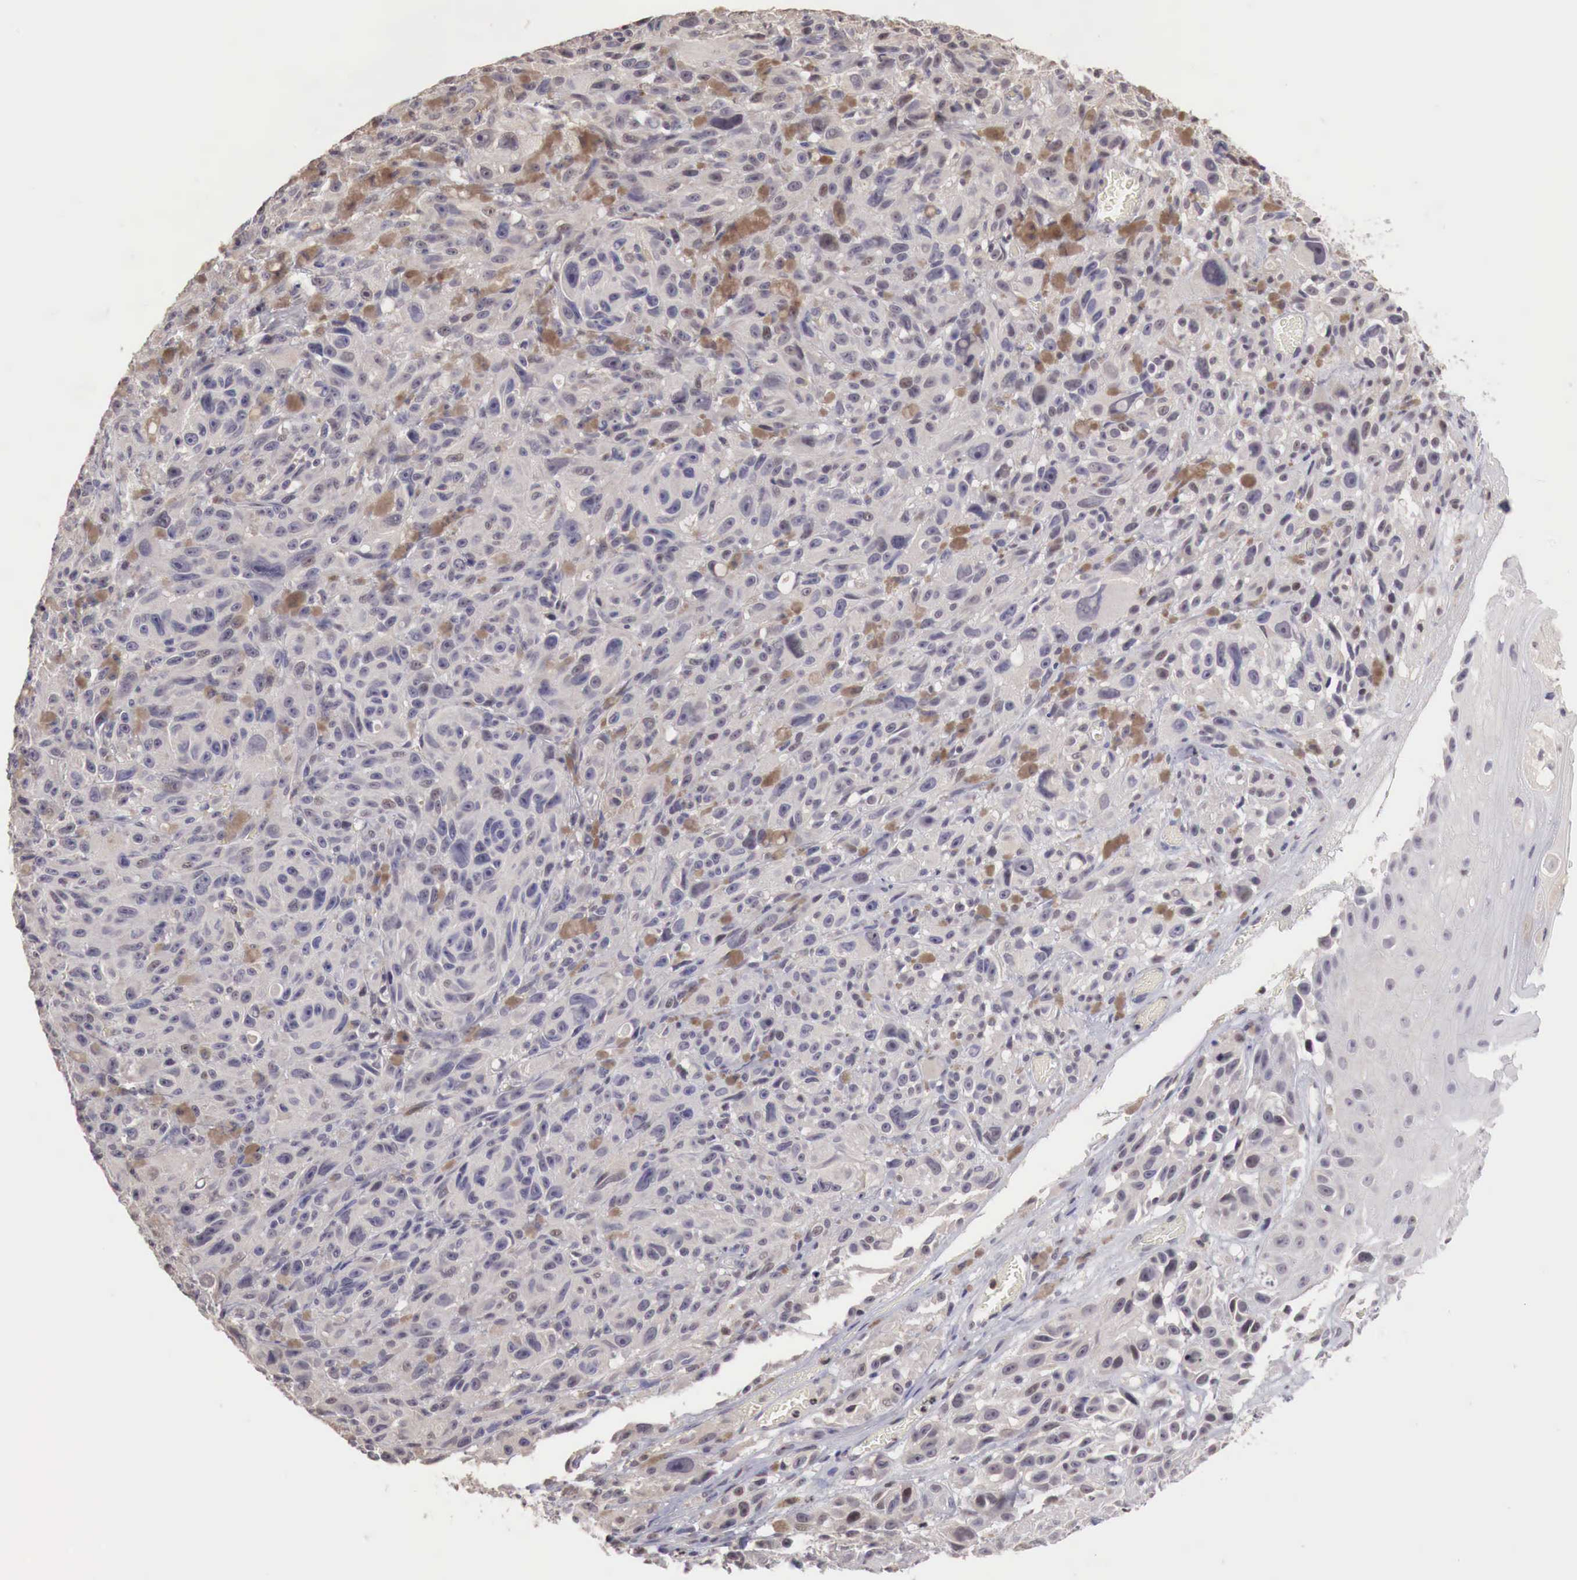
{"staining": {"intensity": "weak", "quantity": ">75%", "location": "cytoplasmic/membranous"}, "tissue": "melanoma", "cell_type": "Tumor cells", "image_type": "cancer", "snomed": [{"axis": "morphology", "description": "Malignant melanoma, NOS"}, {"axis": "topography", "description": "Skin"}], "caption": "Melanoma was stained to show a protein in brown. There is low levels of weak cytoplasmic/membranous positivity in about >75% of tumor cells.", "gene": "TBC1D9", "patient": {"sex": "male", "age": 67}}